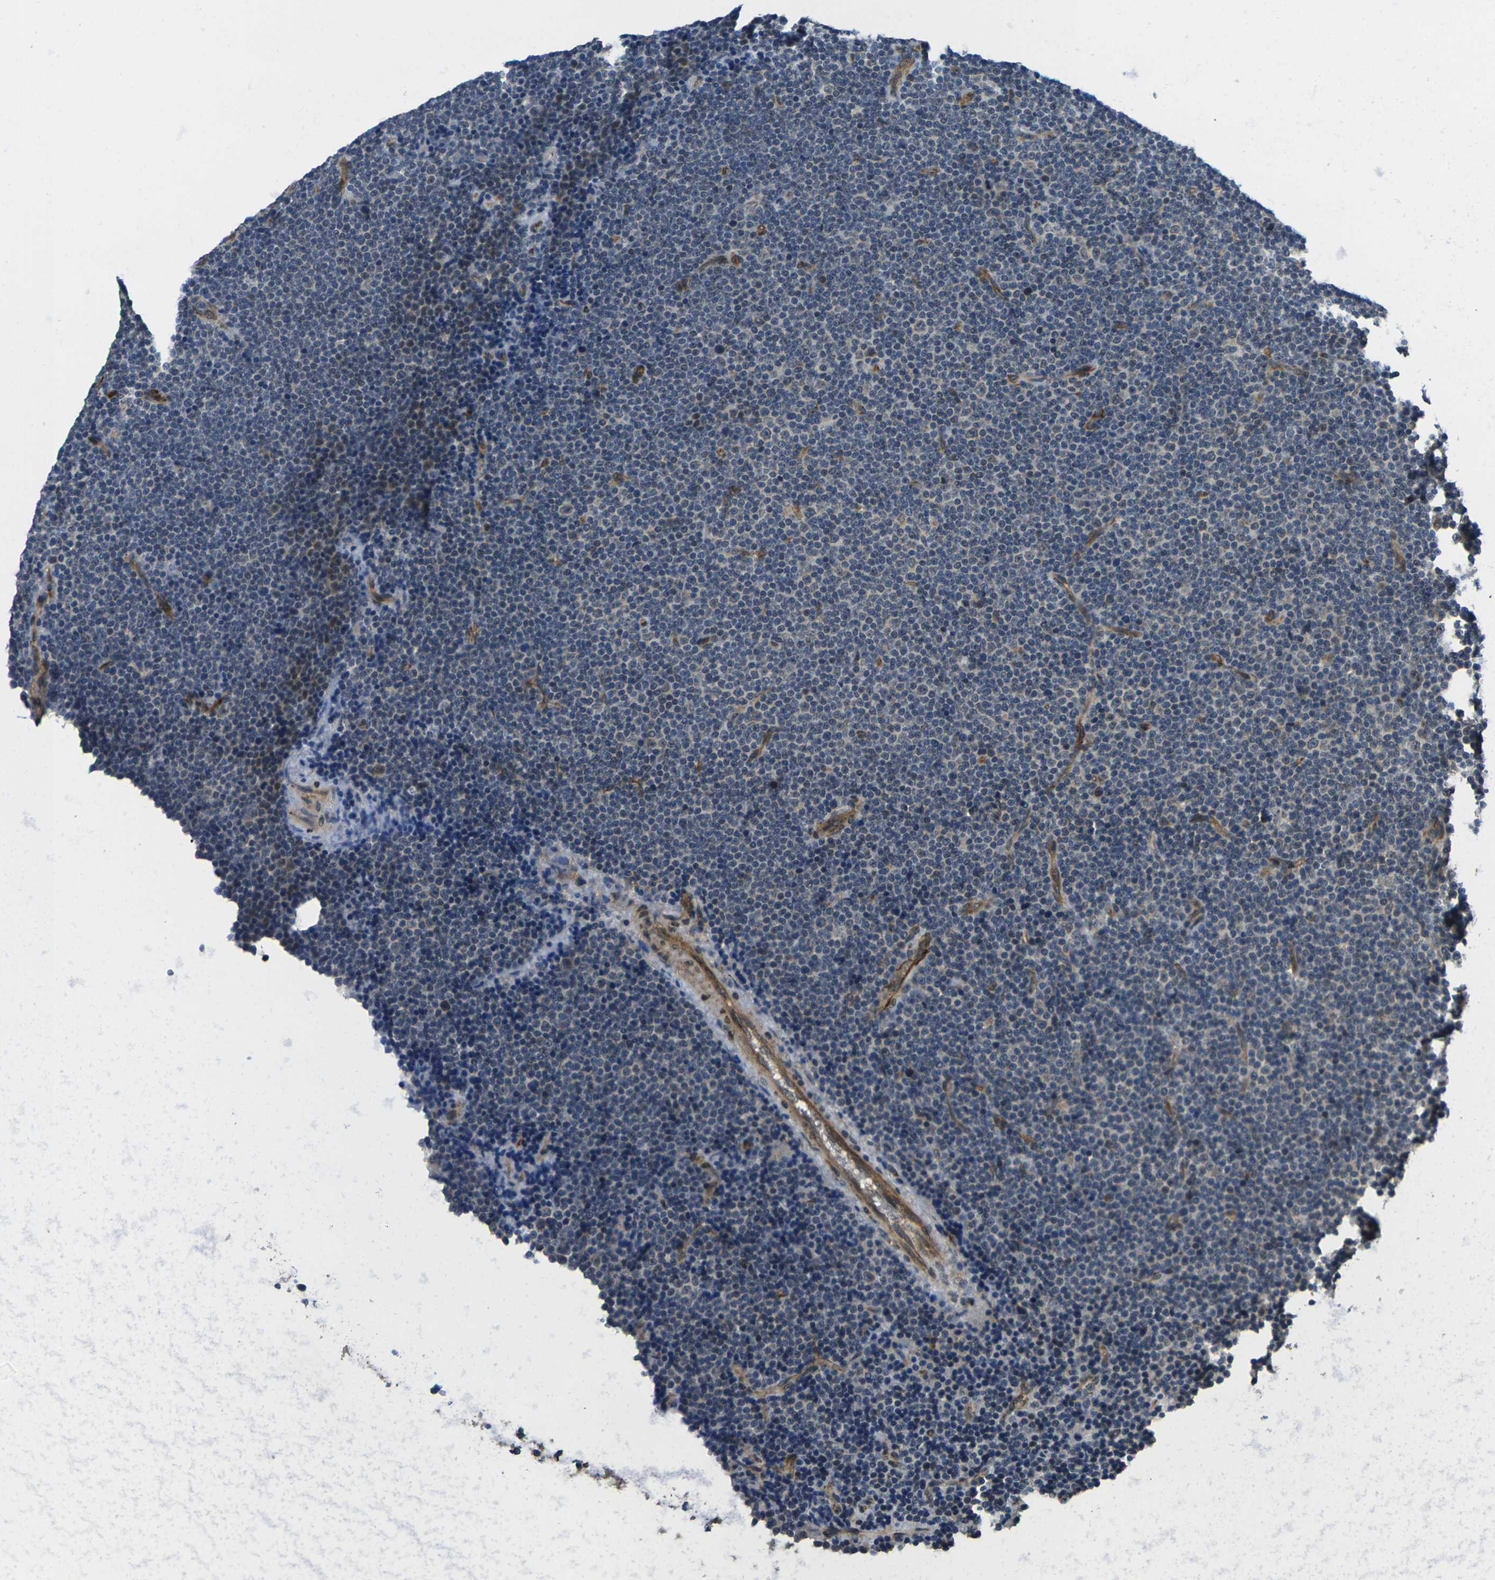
{"staining": {"intensity": "weak", "quantity": "<25%", "location": "cytoplasmic/membranous"}, "tissue": "lymphoma", "cell_type": "Tumor cells", "image_type": "cancer", "snomed": [{"axis": "morphology", "description": "Malignant lymphoma, non-Hodgkin's type, Low grade"}, {"axis": "topography", "description": "Lymph node"}], "caption": "Immunohistochemistry of lymphoma exhibits no staining in tumor cells.", "gene": "FUT11", "patient": {"sex": "female", "age": 67}}